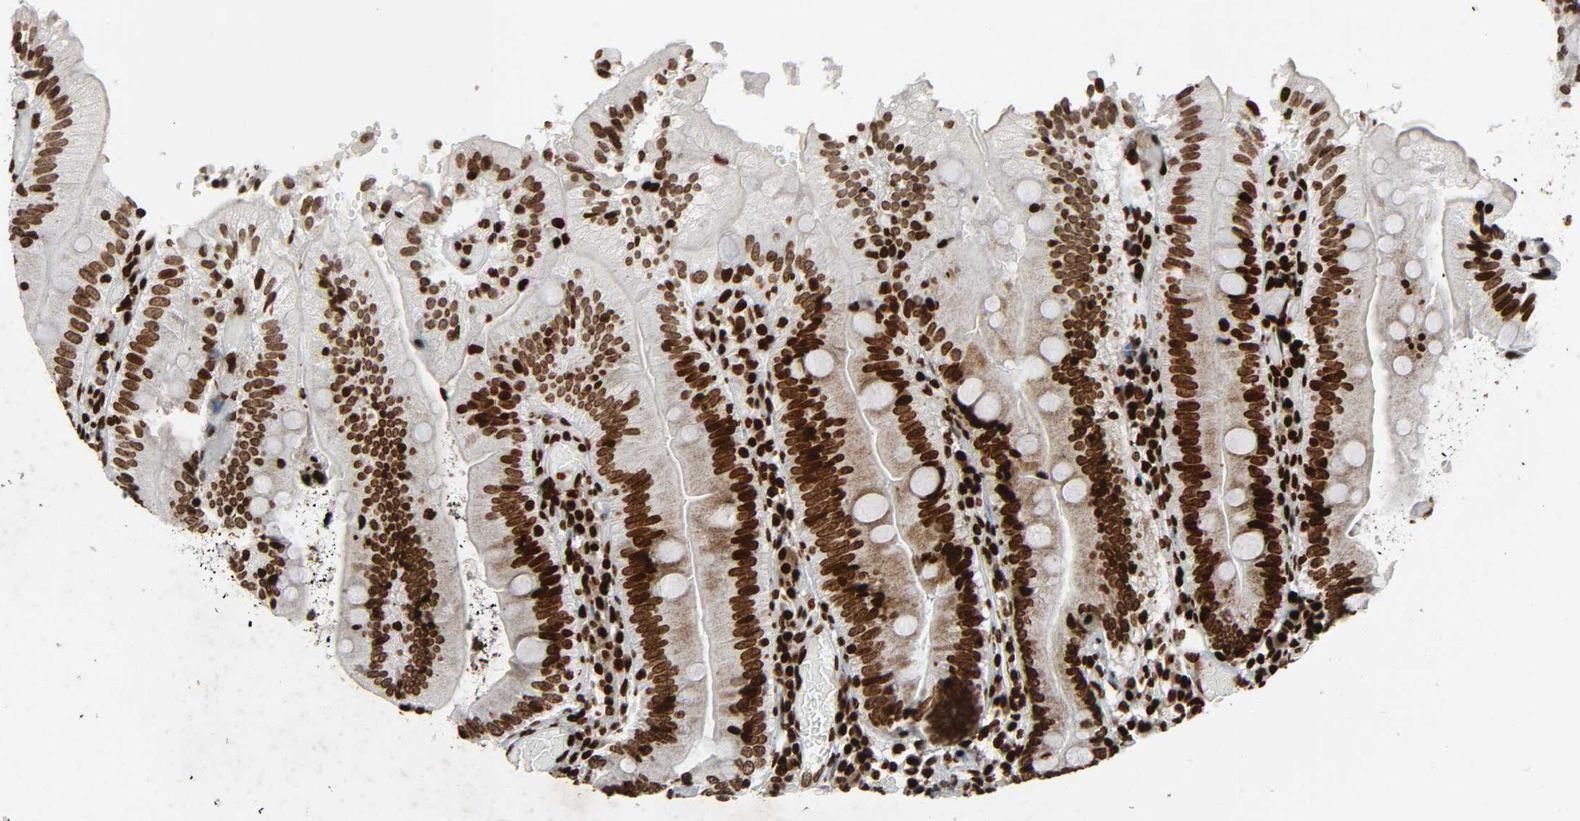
{"staining": {"intensity": "strong", "quantity": ">75%", "location": "nuclear"}, "tissue": "small intestine", "cell_type": "Glandular cells", "image_type": "normal", "snomed": [{"axis": "morphology", "description": "Normal tissue, NOS"}, {"axis": "topography", "description": "Small intestine"}], "caption": "A high-resolution micrograph shows immunohistochemistry staining of benign small intestine, which exhibits strong nuclear staining in about >75% of glandular cells.", "gene": "RXRA", "patient": {"sex": "male", "age": 71}}